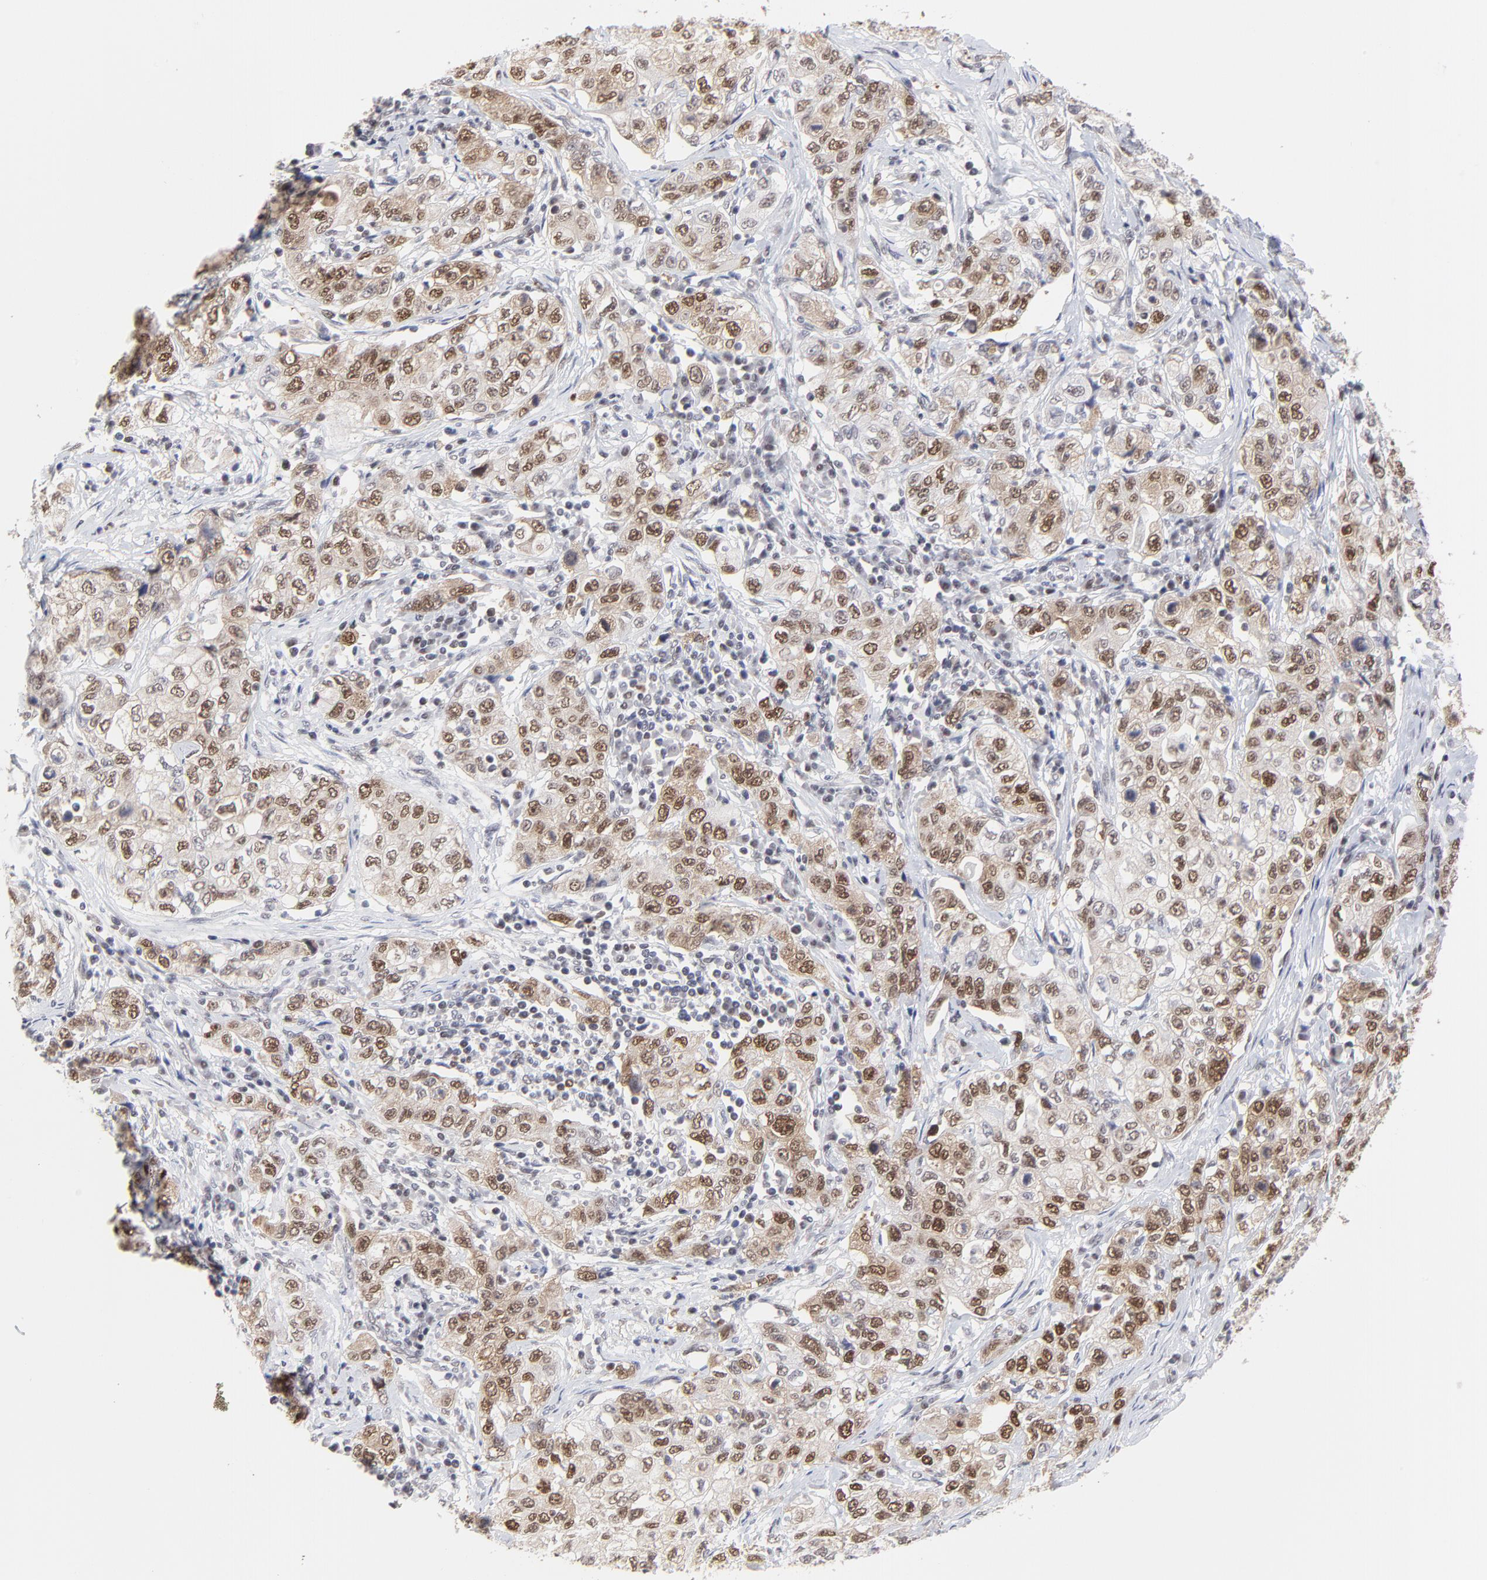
{"staining": {"intensity": "strong", "quantity": ">75%", "location": "nuclear"}, "tissue": "stomach cancer", "cell_type": "Tumor cells", "image_type": "cancer", "snomed": [{"axis": "morphology", "description": "Adenocarcinoma, NOS"}, {"axis": "topography", "description": "Stomach"}], "caption": "High-magnification brightfield microscopy of stomach adenocarcinoma stained with DAB (brown) and counterstained with hematoxylin (blue). tumor cells exhibit strong nuclear staining is seen in approximately>75% of cells.", "gene": "OGFOD1", "patient": {"sex": "male", "age": 48}}